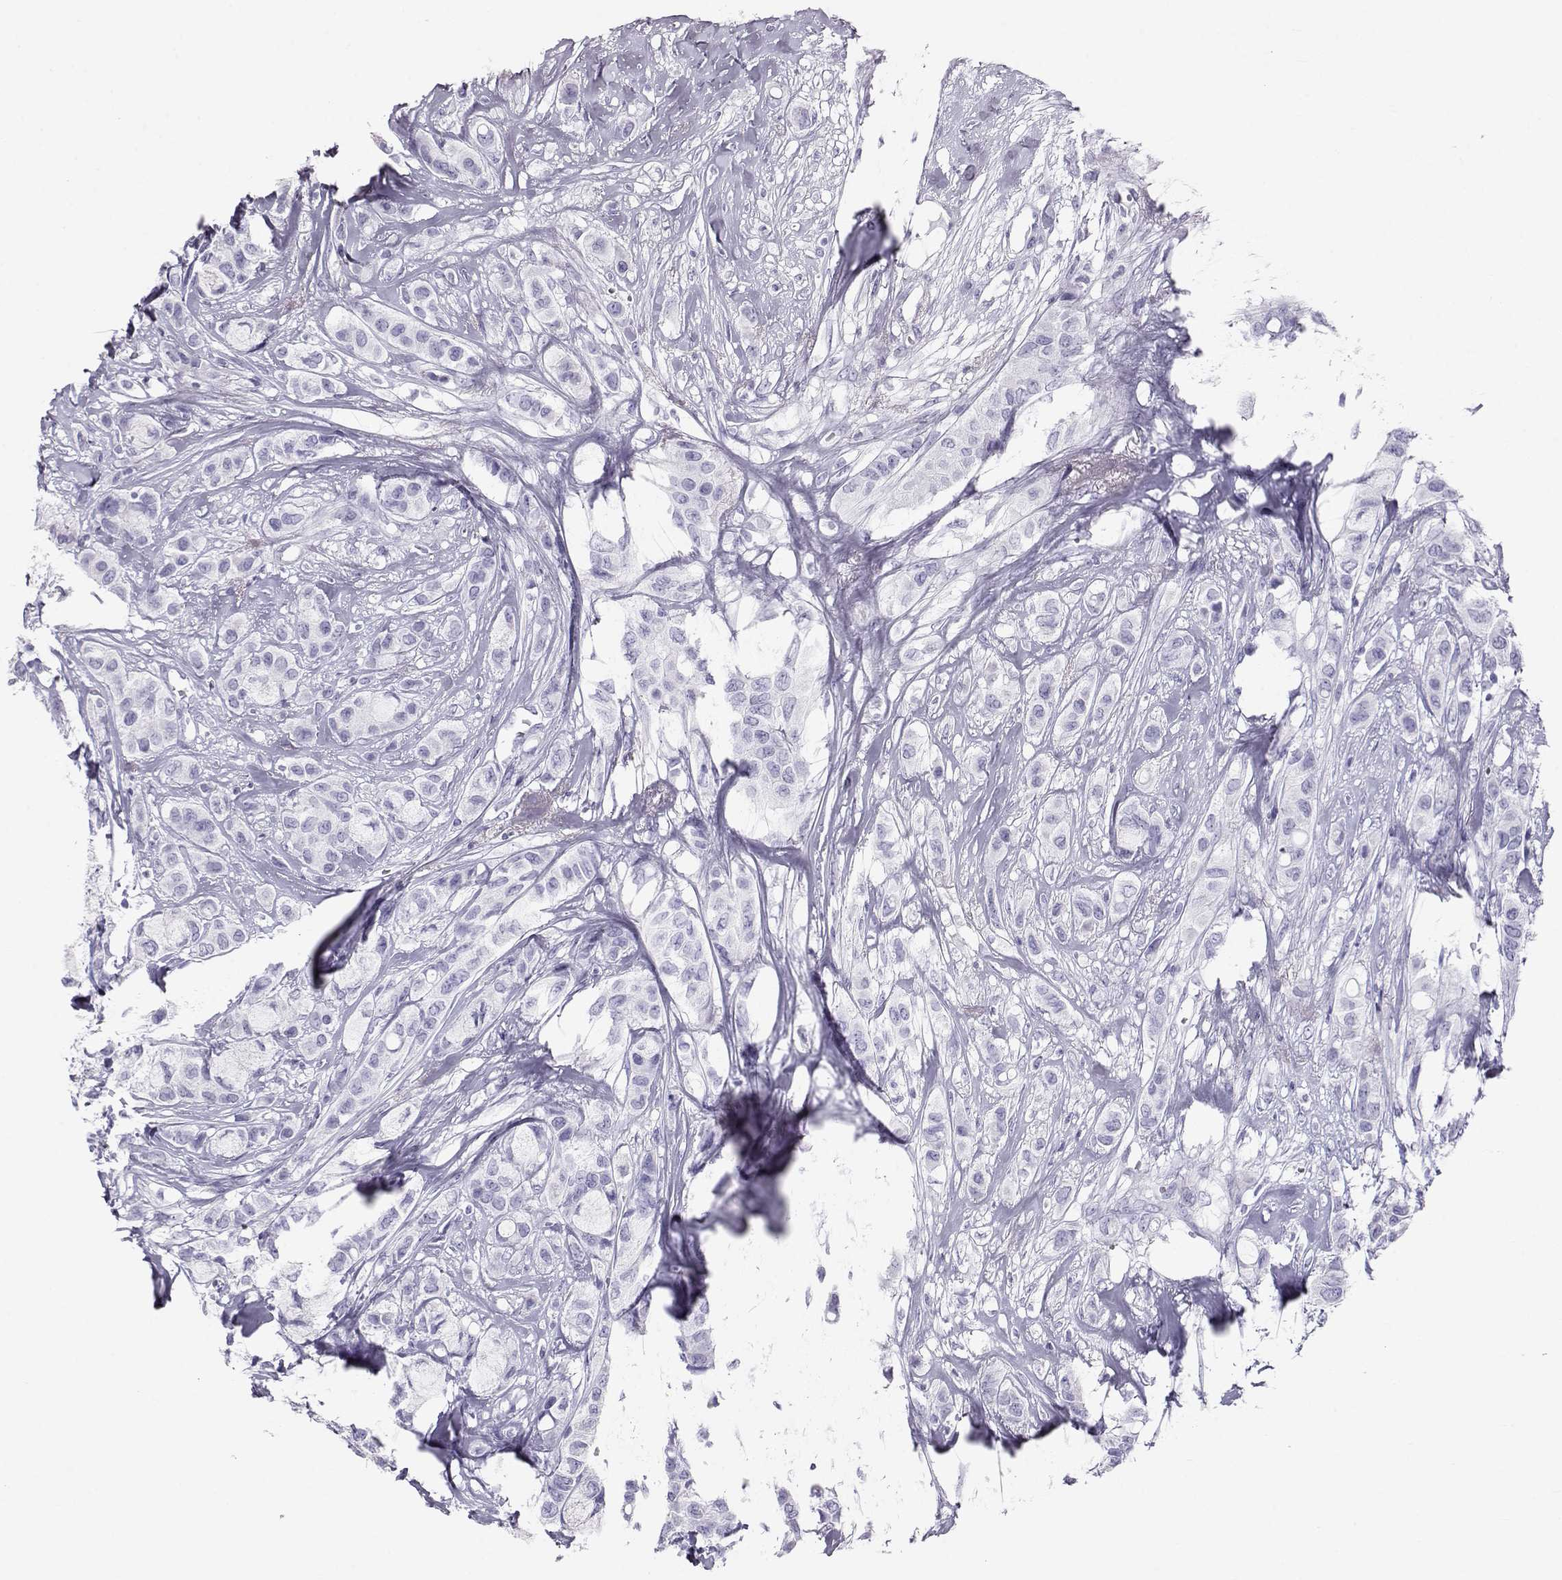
{"staining": {"intensity": "negative", "quantity": "none", "location": "none"}, "tissue": "breast cancer", "cell_type": "Tumor cells", "image_type": "cancer", "snomed": [{"axis": "morphology", "description": "Duct carcinoma"}, {"axis": "topography", "description": "Breast"}], "caption": "High power microscopy image of an immunohistochemistry (IHC) image of breast cancer, revealing no significant staining in tumor cells.", "gene": "RD3", "patient": {"sex": "female", "age": 85}}